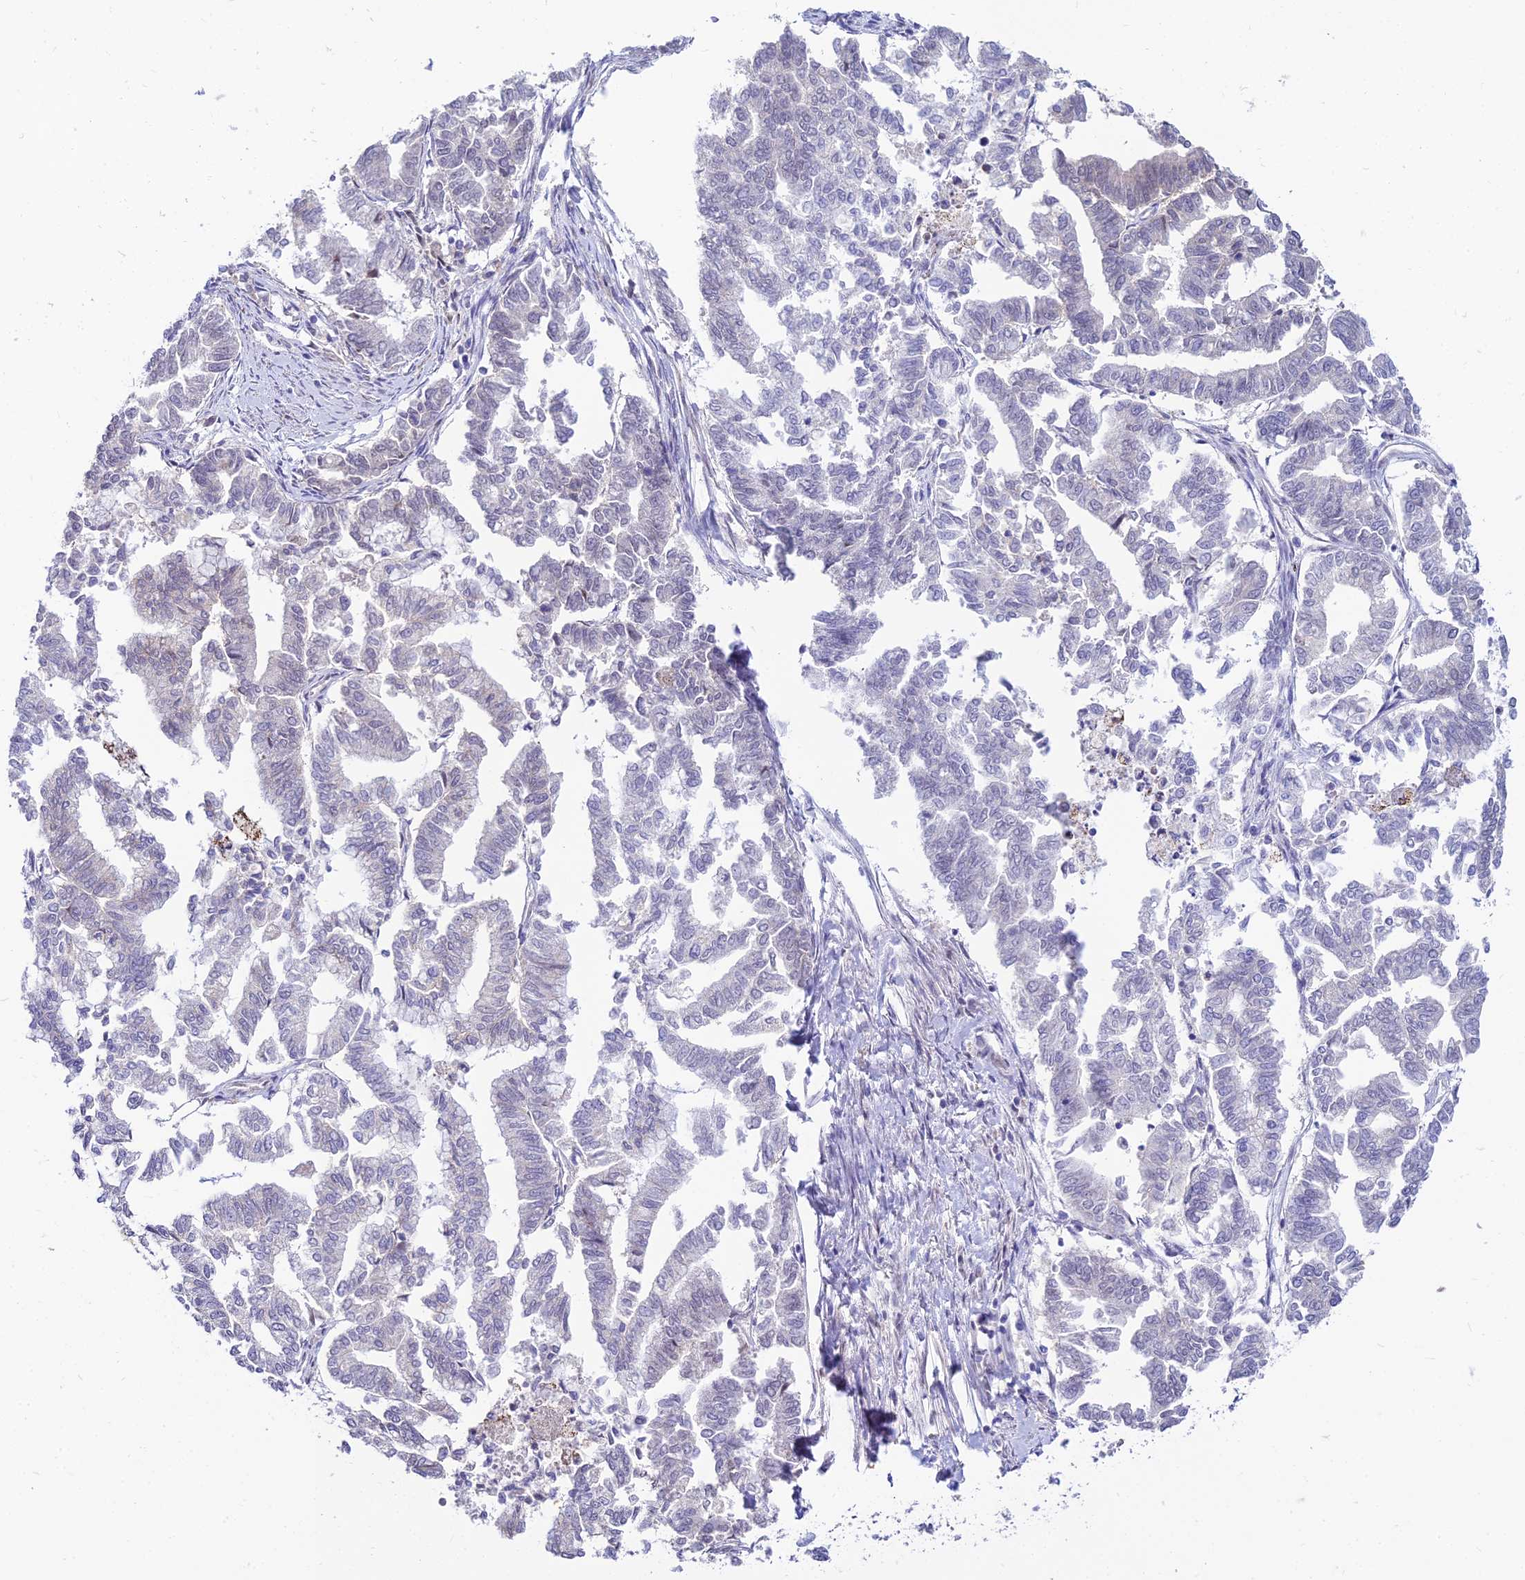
{"staining": {"intensity": "negative", "quantity": "none", "location": "none"}, "tissue": "endometrial cancer", "cell_type": "Tumor cells", "image_type": "cancer", "snomed": [{"axis": "morphology", "description": "Adenocarcinoma, NOS"}, {"axis": "topography", "description": "Endometrium"}], "caption": "This image is of endometrial adenocarcinoma stained with IHC to label a protein in brown with the nuclei are counter-stained blue. There is no positivity in tumor cells.", "gene": "C6orf163", "patient": {"sex": "female", "age": 79}}